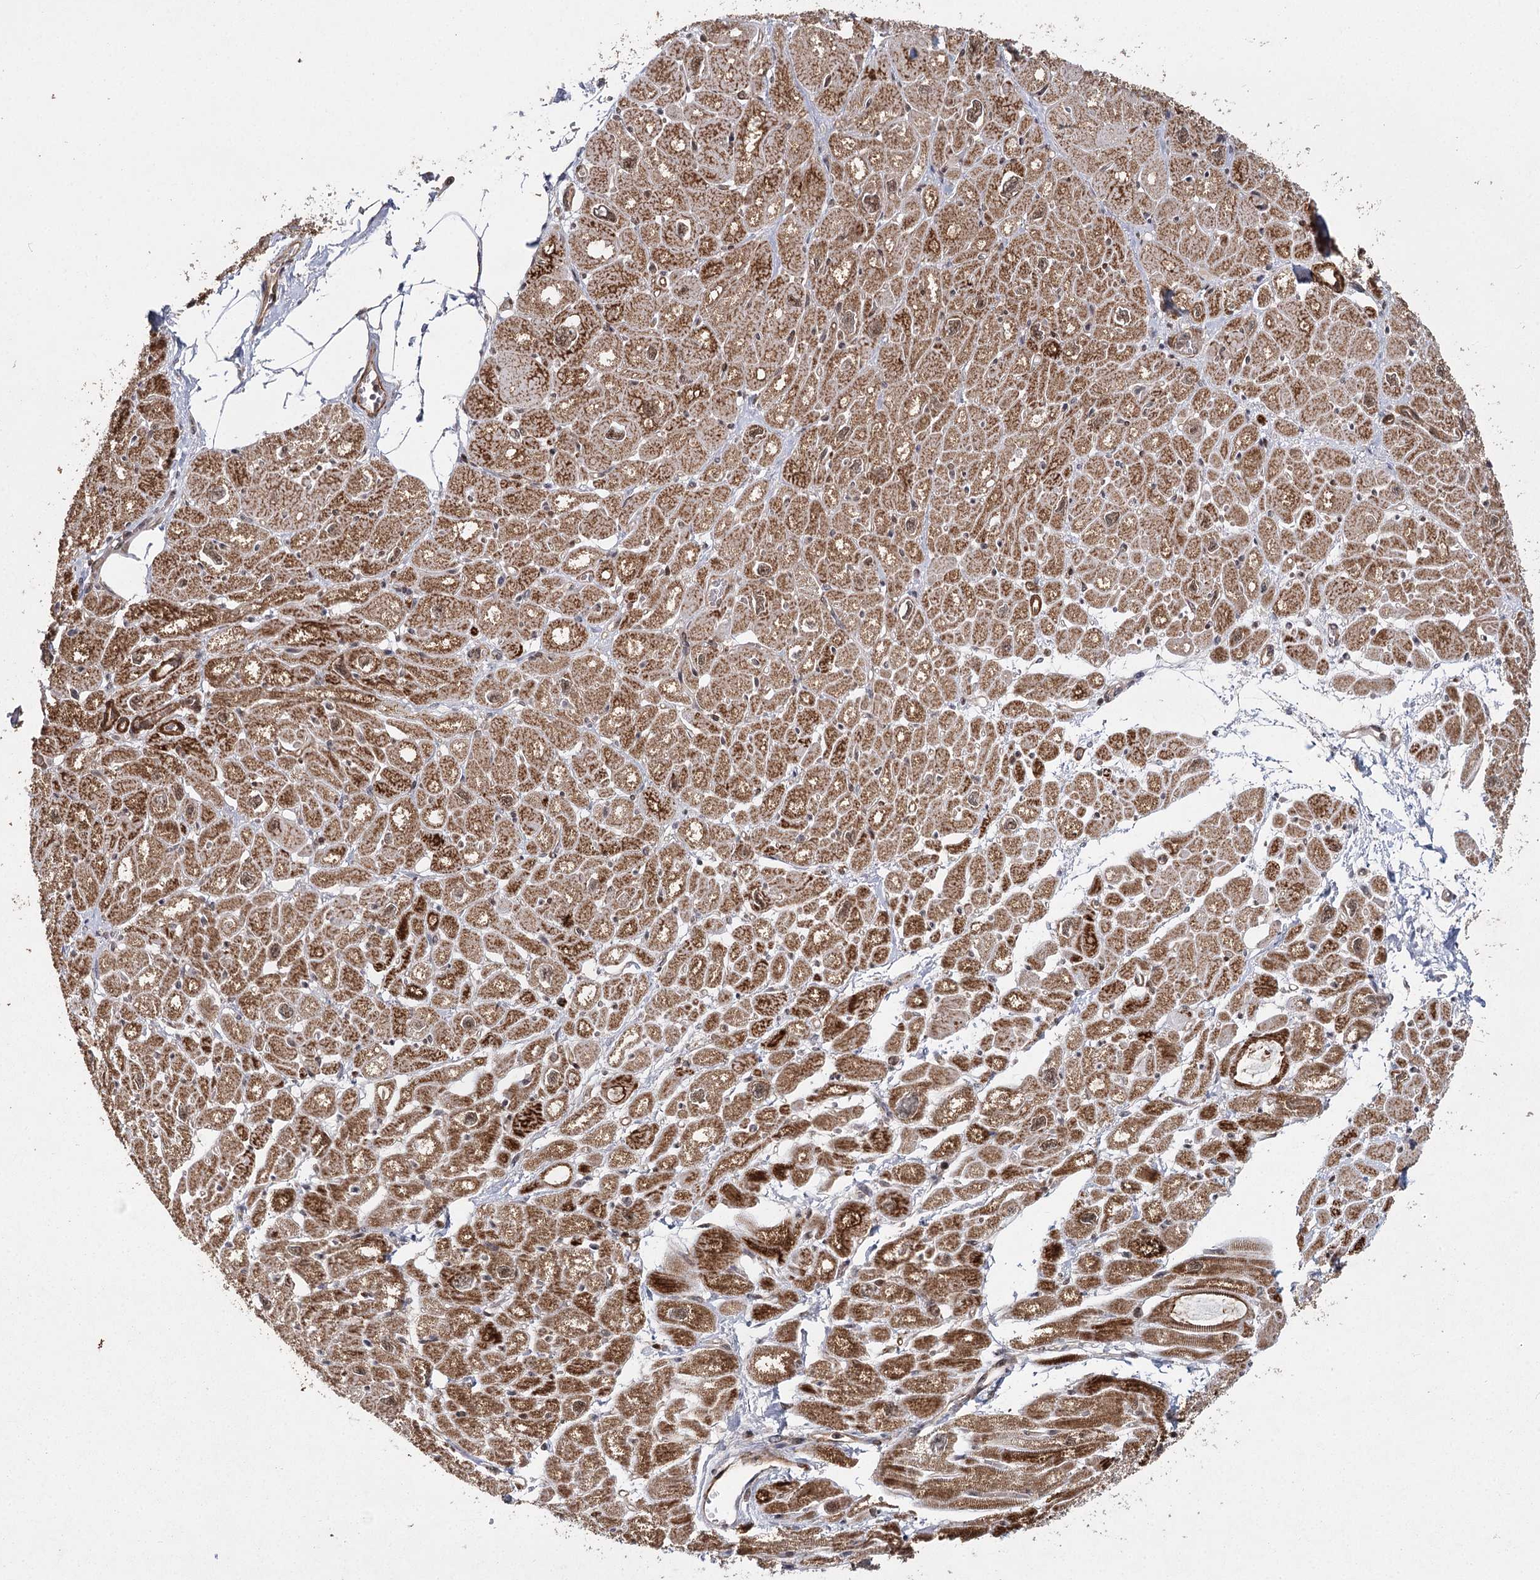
{"staining": {"intensity": "moderate", "quantity": ">75%", "location": "cytoplasmic/membranous"}, "tissue": "heart muscle", "cell_type": "Cardiomyocytes", "image_type": "normal", "snomed": [{"axis": "morphology", "description": "Normal tissue, NOS"}, {"axis": "topography", "description": "Heart"}], "caption": "A medium amount of moderate cytoplasmic/membranous staining is identified in approximately >75% of cardiomyocytes in unremarkable heart muscle. The staining is performed using DAB (3,3'-diaminobenzidine) brown chromogen to label protein expression. The nuclei are counter-stained blue using hematoxylin.", "gene": "ZCCHC24", "patient": {"sex": "male", "age": 50}}